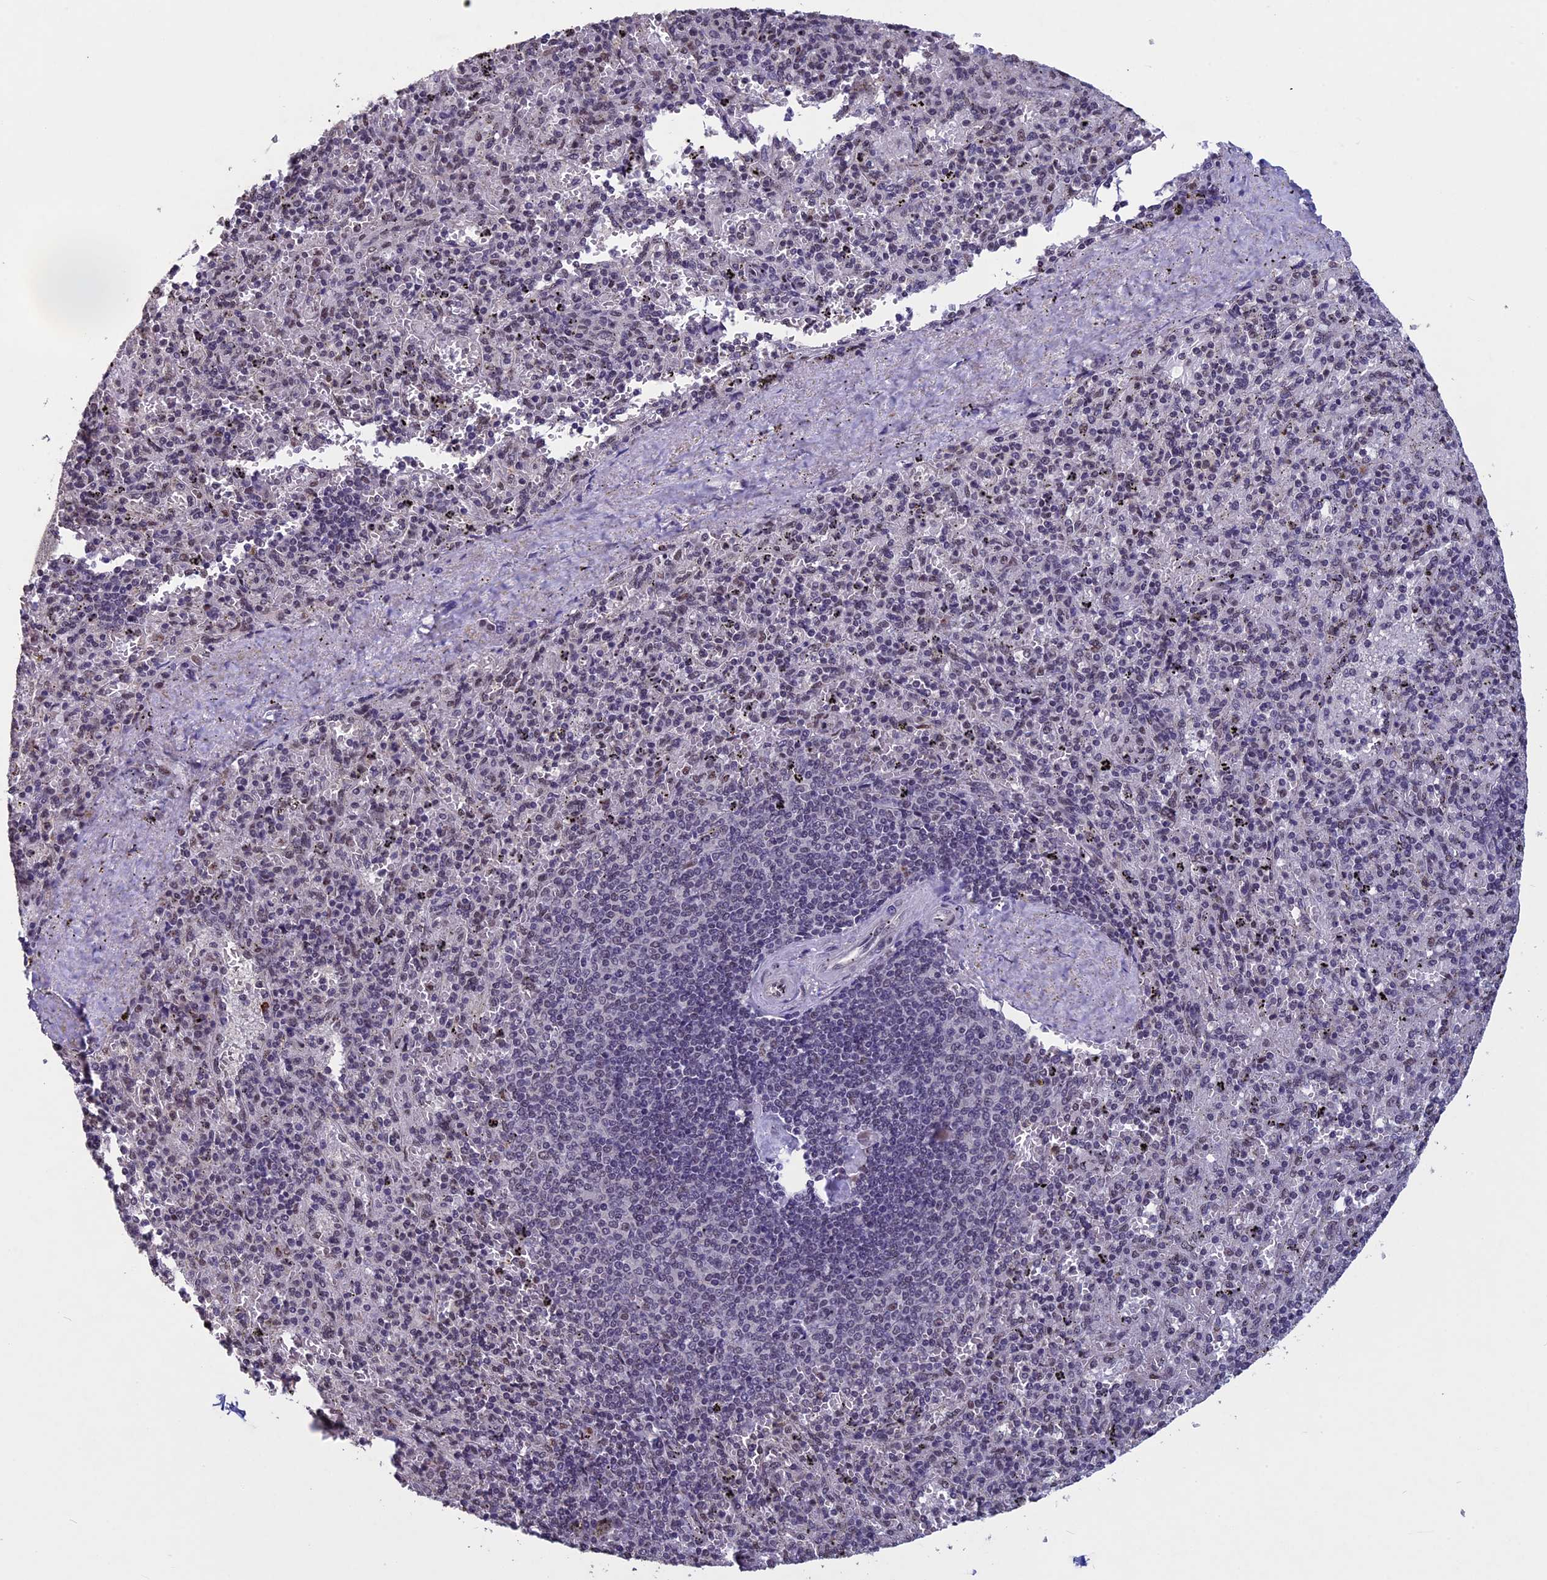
{"staining": {"intensity": "weak", "quantity": "25%-75%", "location": "nuclear"}, "tissue": "spleen", "cell_type": "Cells in red pulp", "image_type": "normal", "snomed": [{"axis": "morphology", "description": "Normal tissue, NOS"}, {"axis": "topography", "description": "Spleen"}], "caption": "Cells in red pulp reveal low levels of weak nuclear positivity in approximately 25%-75% of cells in benign spleen. (IHC, brightfield microscopy, high magnification).", "gene": "RNF40", "patient": {"sex": "male", "age": 82}}